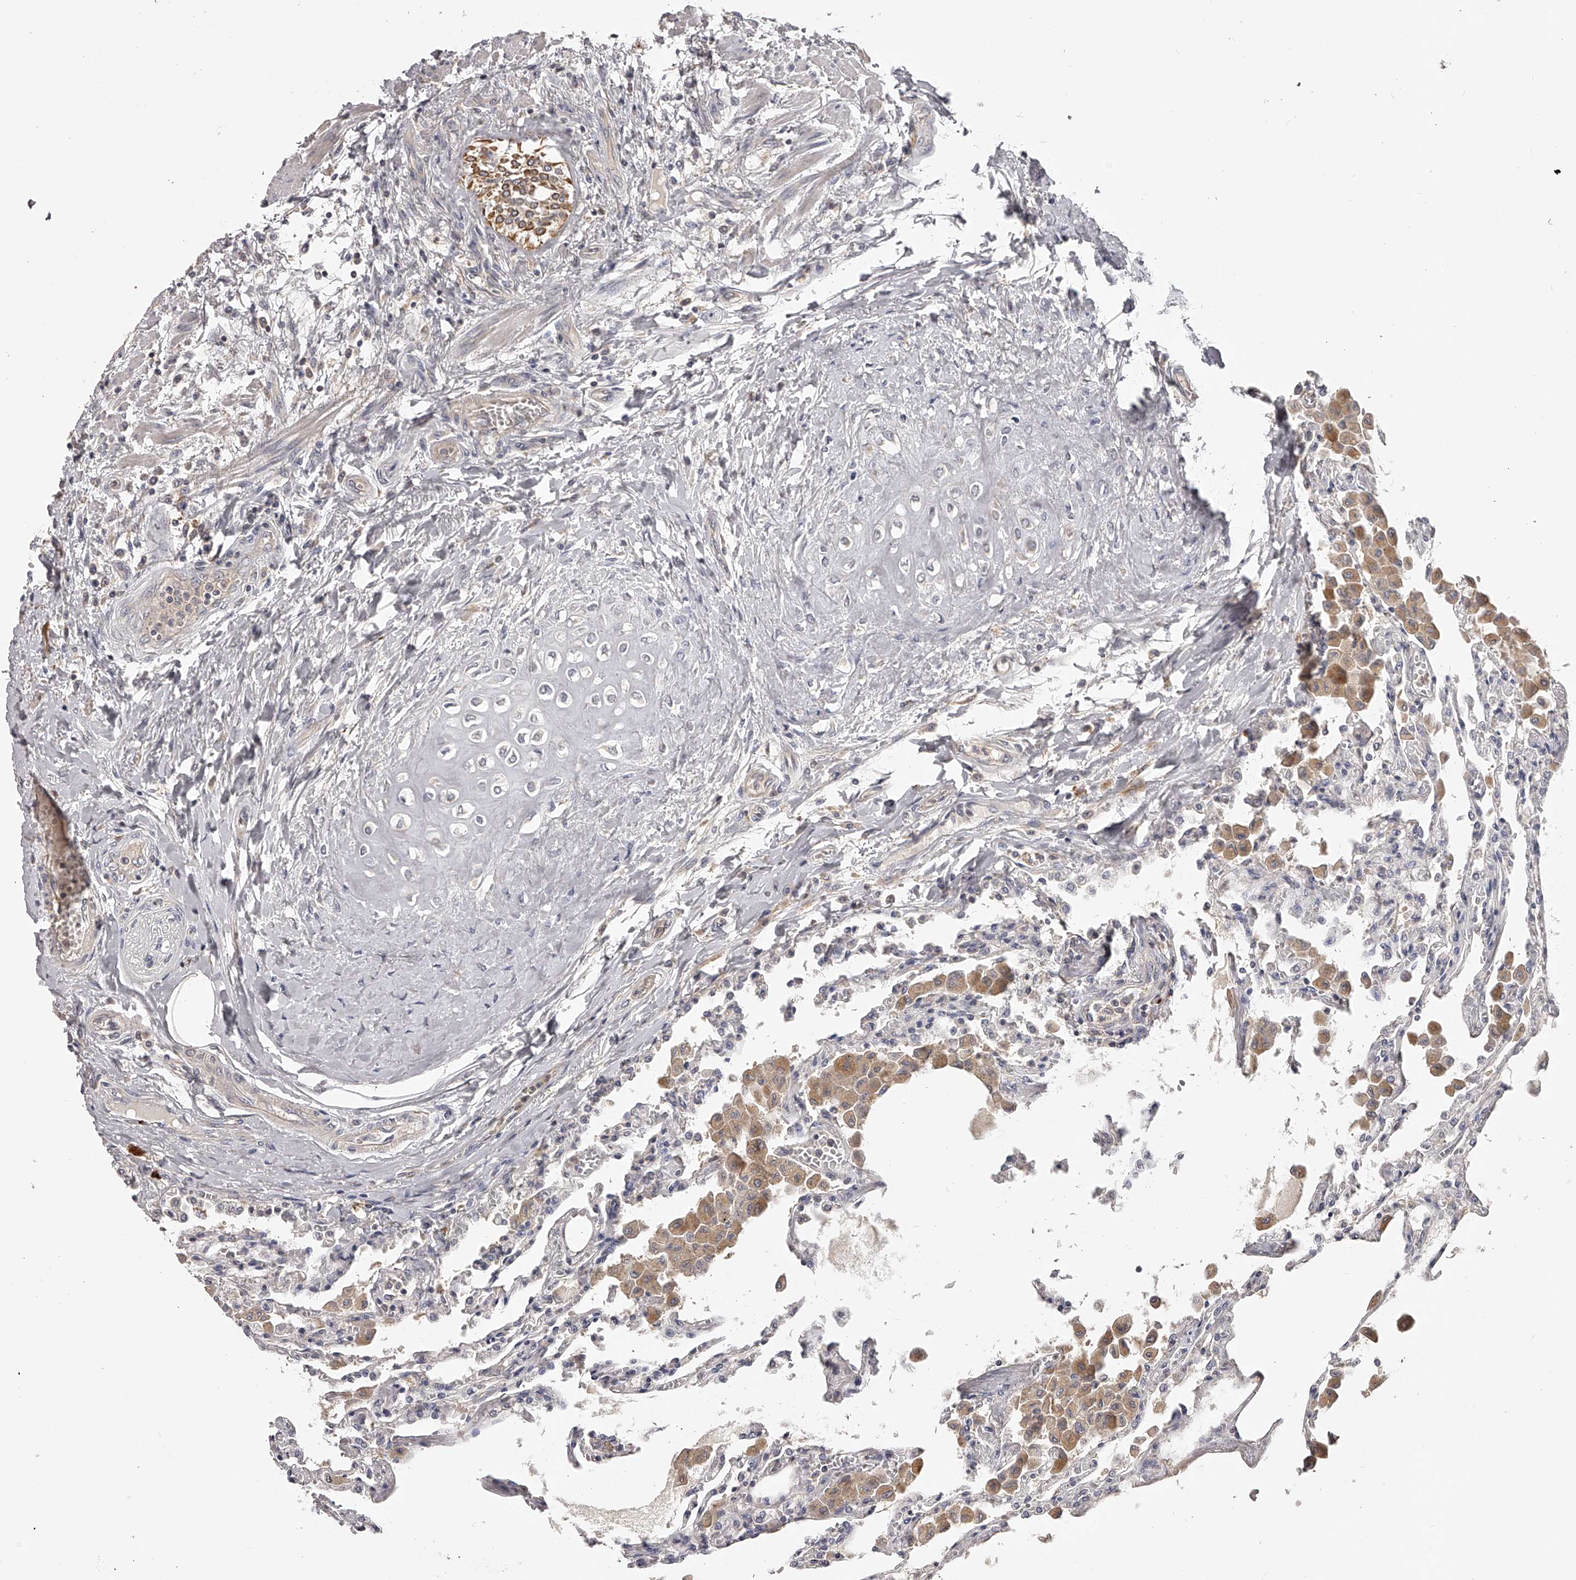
{"staining": {"intensity": "negative", "quantity": "none", "location": "none"}, "tissue": "lung", "cell_type": "Alveolar cells", "image_type": "normal", "snomed": [{"axis": "morphology", "description": "Normal tissue, NOS"}, {"axis": "topography", "description": "Bronchus"}, {"axis": "topography", "description": "Lung"}], "caption": "Immunohistochemical staining of benign human lung exhibits no significant positivity in alveolar cells. The staining was performed using DAB to visualize the protein expression in brown, while the nuclei were stained in blue with hematoxylin (Magnification: 20x).", "gene": "TNN", "patient": {"sex": "female", "age": 49}}